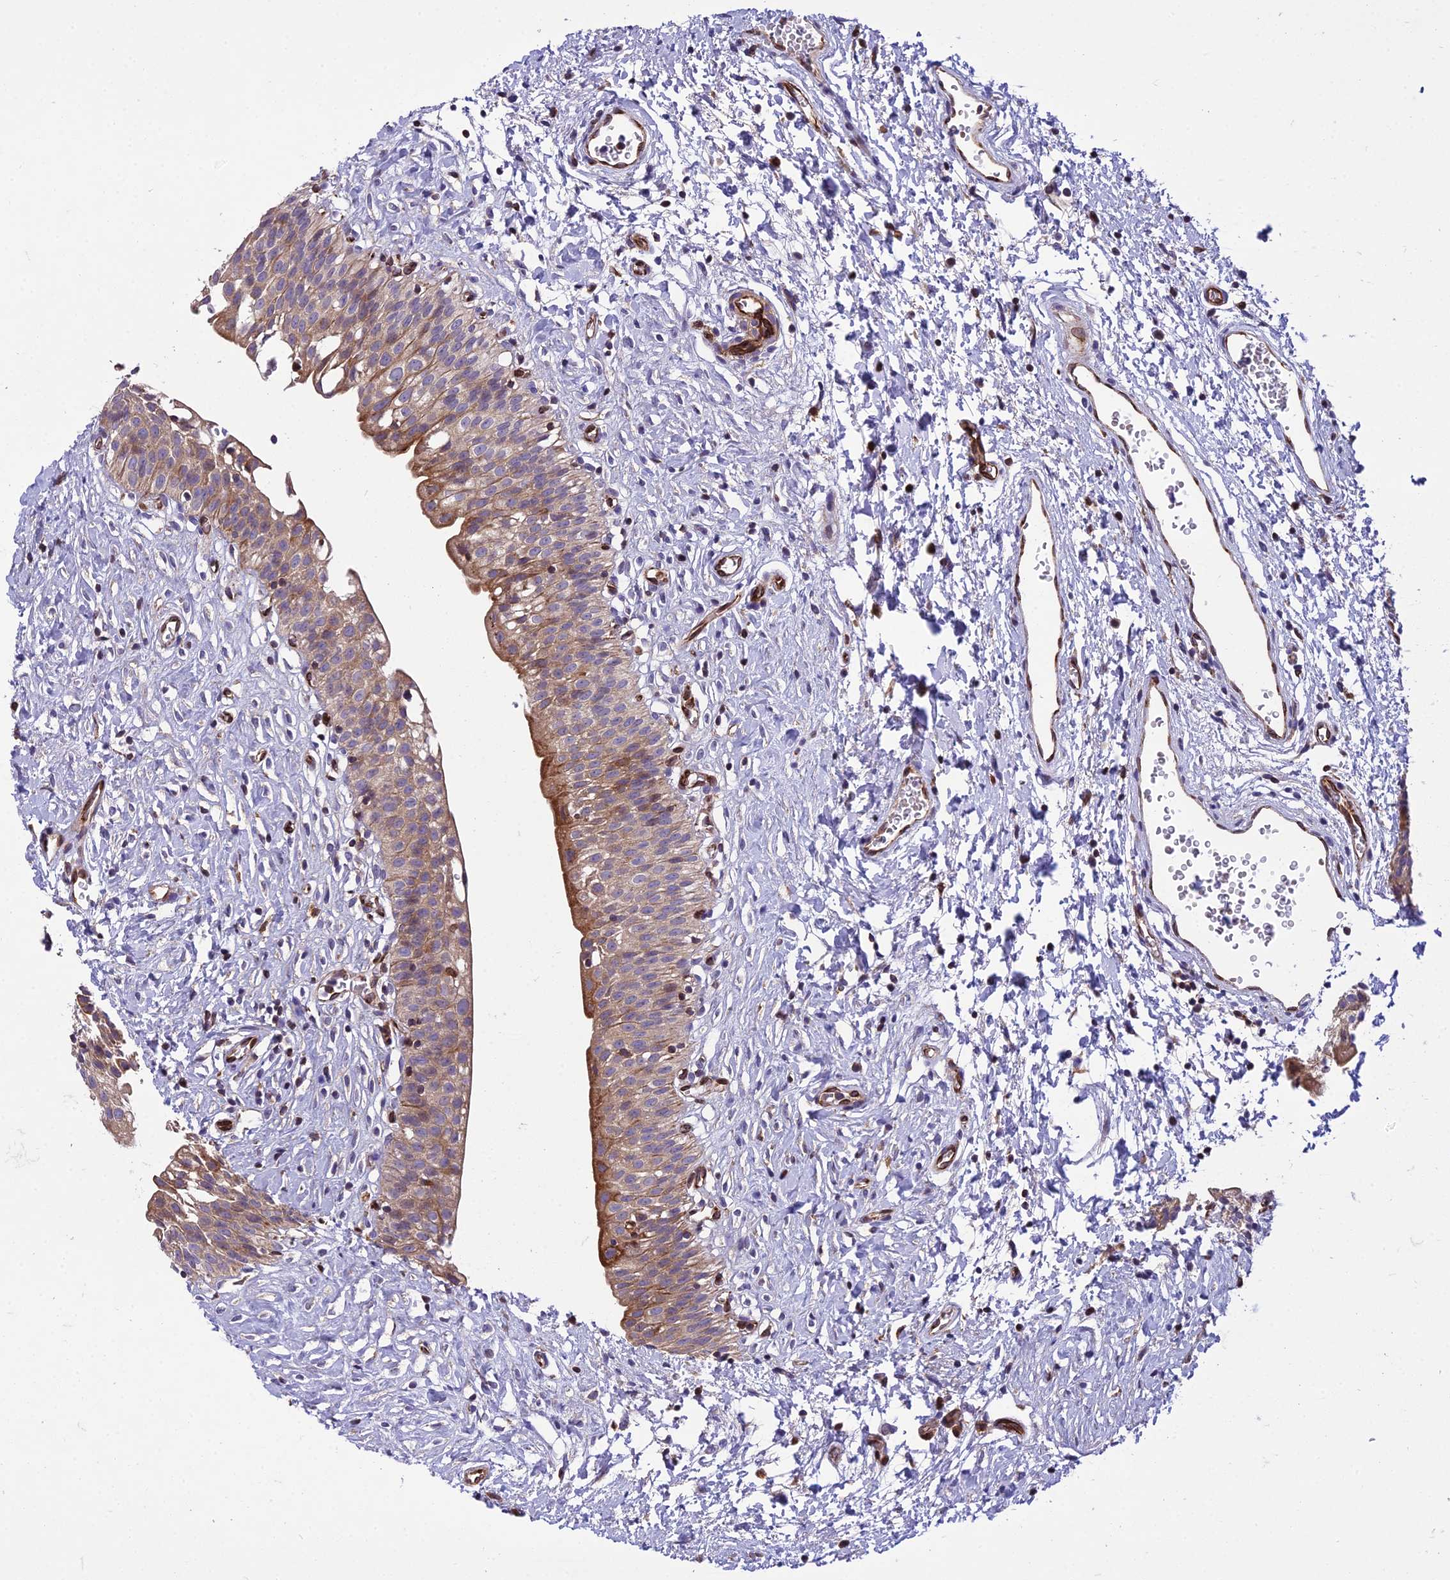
{"staining": {"intensity": "moderate", "quantity": "25%-75%", "location": "cytoplasmic/membranous"}, "tissue": "urinary bladder", "cell_type": "Urothelial cells", "image_type": "normal", "snomed": [{"axis": "morphology", "description": "Normal tissue, NOS"}, {"axis": "topography", "description": "Urinary bladder"}], "caption": "Human urinary bladder stained for a protein (brown) displays moderate cytoplasmic/membranous positive staining in about 25%-75% of urothelial cells.", "gene": "GIMAP1", "patient": {"sex": "male", "age": 51}}